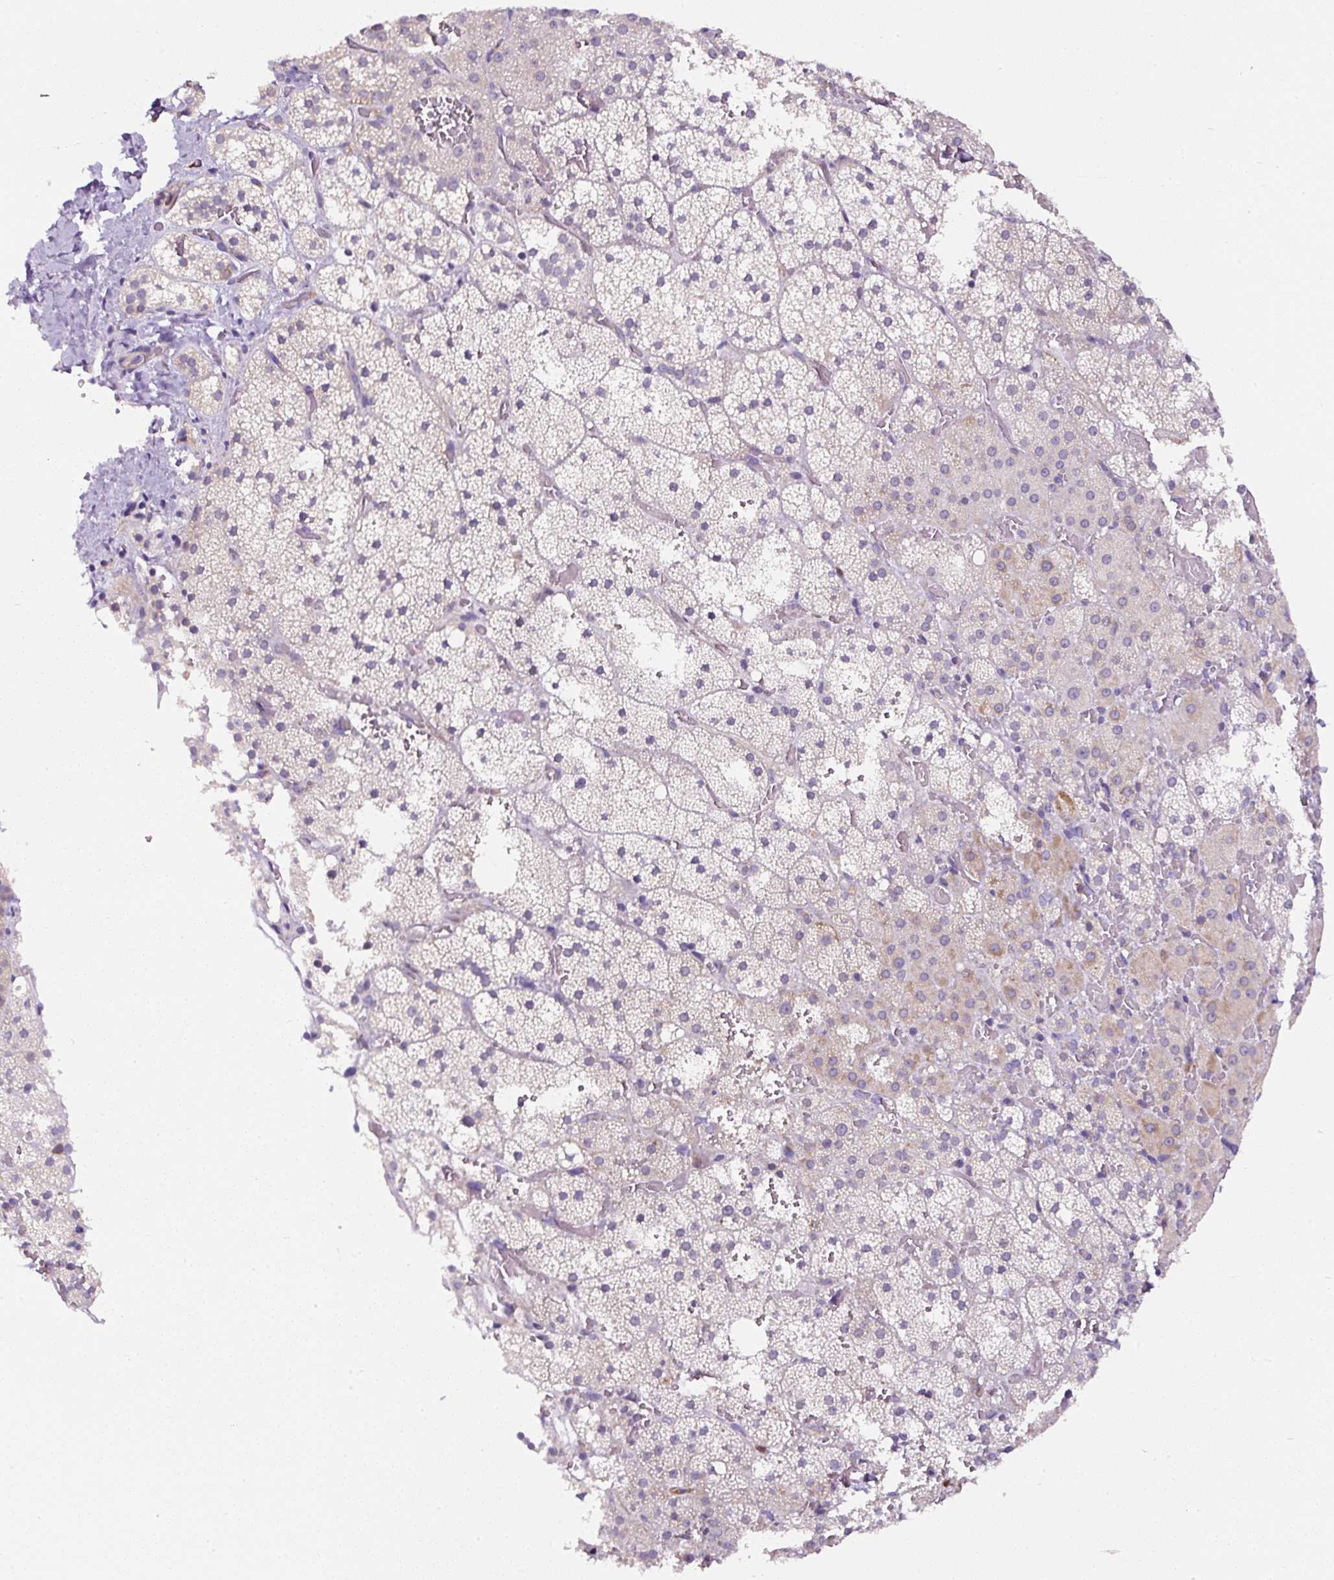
{"staining": {"intensity": "negative", "quantity": "none", "location": "none"}, "tissue": "adrenal gland", "cell_type": "Glandular cells", "image_type": "normal", "snomed": [{"axis": "morphology", "description": "Normal tissue, NOS"}, {"axis": "topography", "description": "Adrenal gland"}], "caption": "An immunohistochemistry micrograph of unremarkable adrenal gland is shown. There is no staining in glandular cells of adrenal gland.", "gene": "HPS4", "patient": {"sex": "male", "age": 53}}